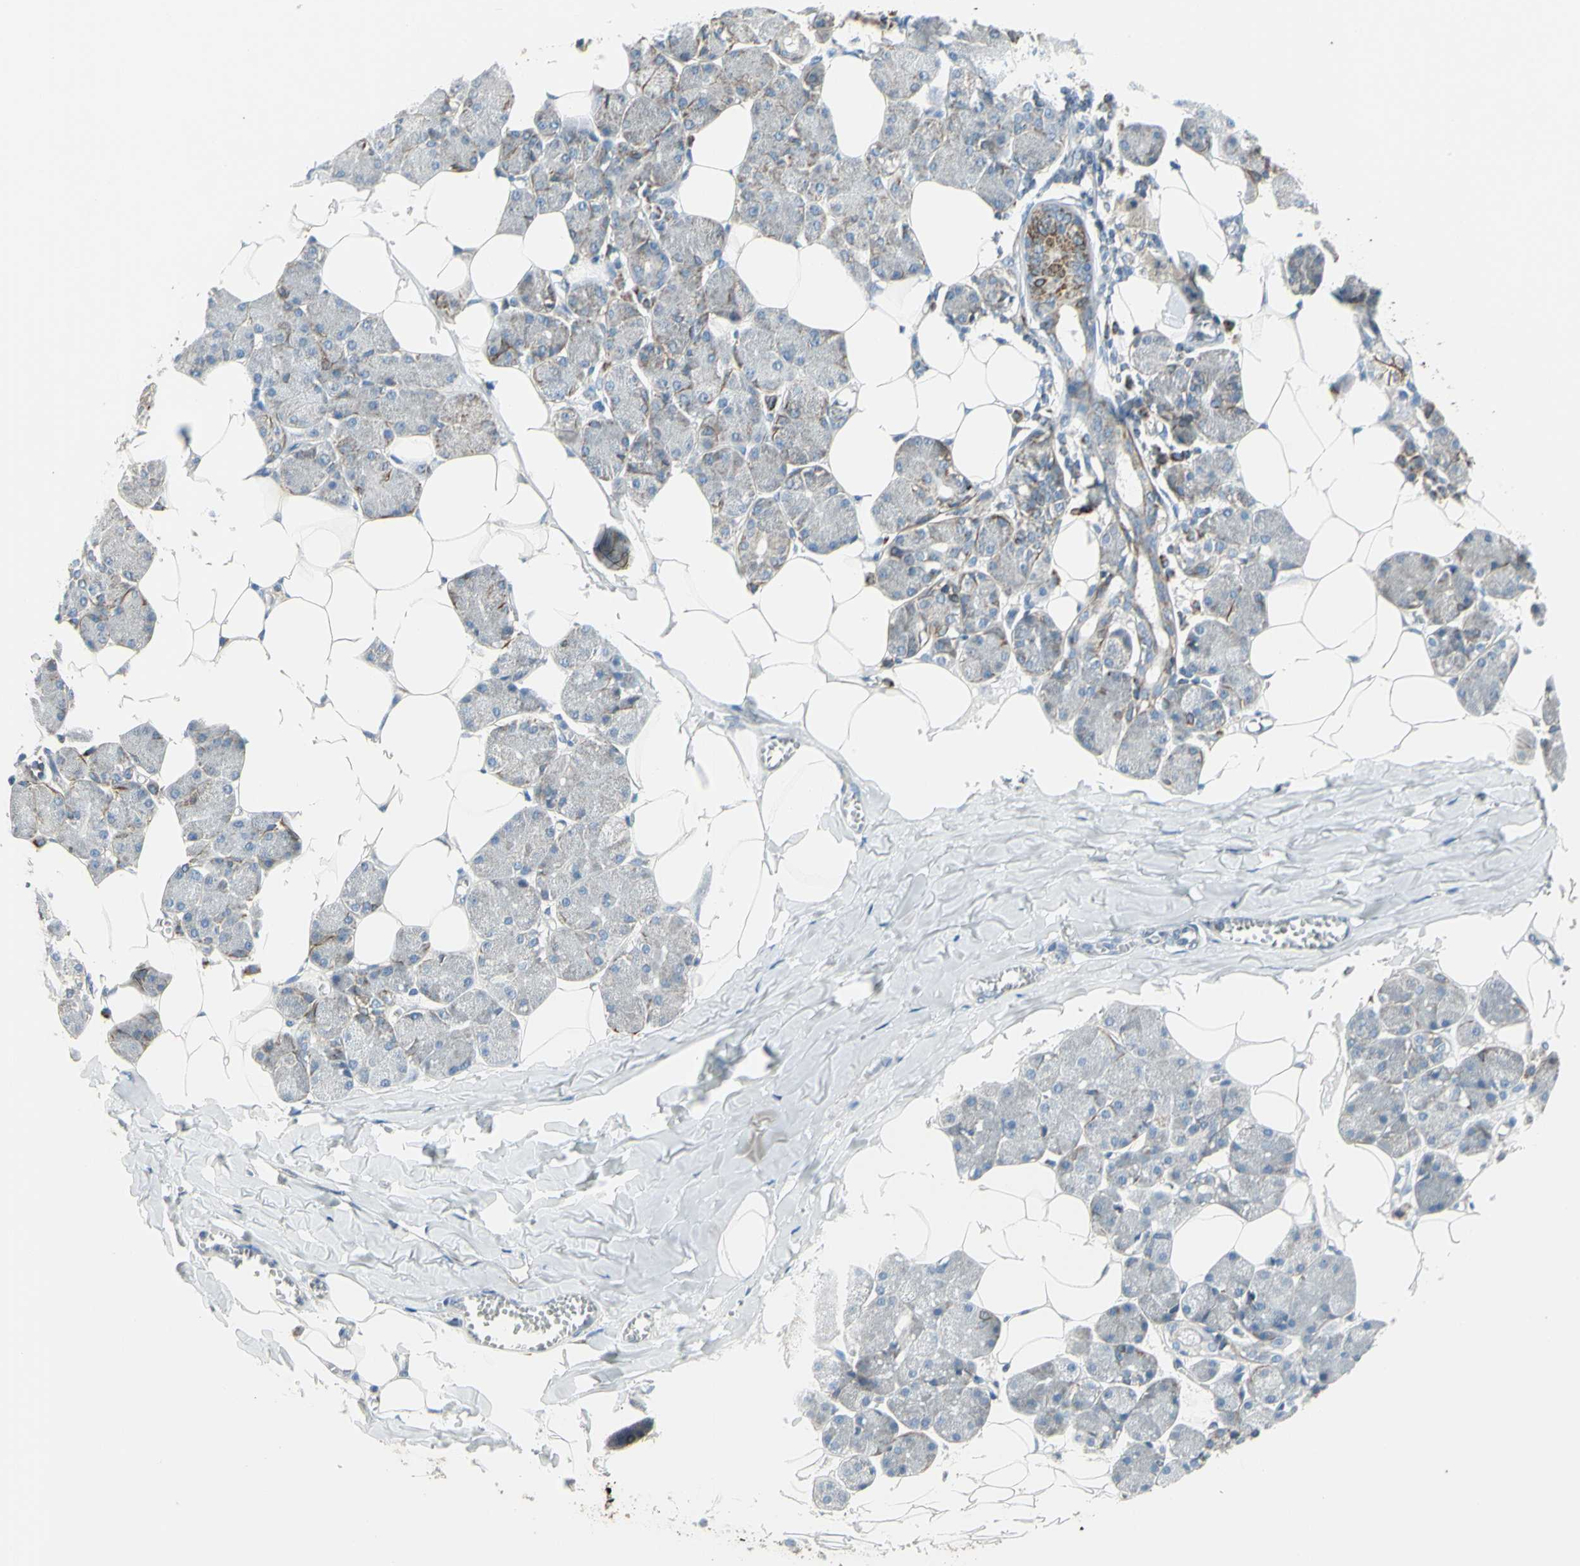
{"staining": {"intensity": "weak", "quantity": "<25%", "location": "cytoplasmic/membranous"}, "tissue": "salivary gland", "cell_type": "Glandular cells", "image_type": "normal", "snomed": [{"axis": "morphology", "description": "Normal tissue, NOS"}, {"axis": "morphology", "description": "Adenoma, NOS"}, {"axis": "topography", "description": "Salivary gland"}], "caption": "An immunohistochemistry (IHC) image of benign salivary gland is shown. There is no staining in glandular cells of salivary gland. The staining is performed using DAB brown chromogen with nuclei counter-stained in using hematoxylin.", "gene": "FAM171B", "patient": {"sex": "female", "age": 32}}